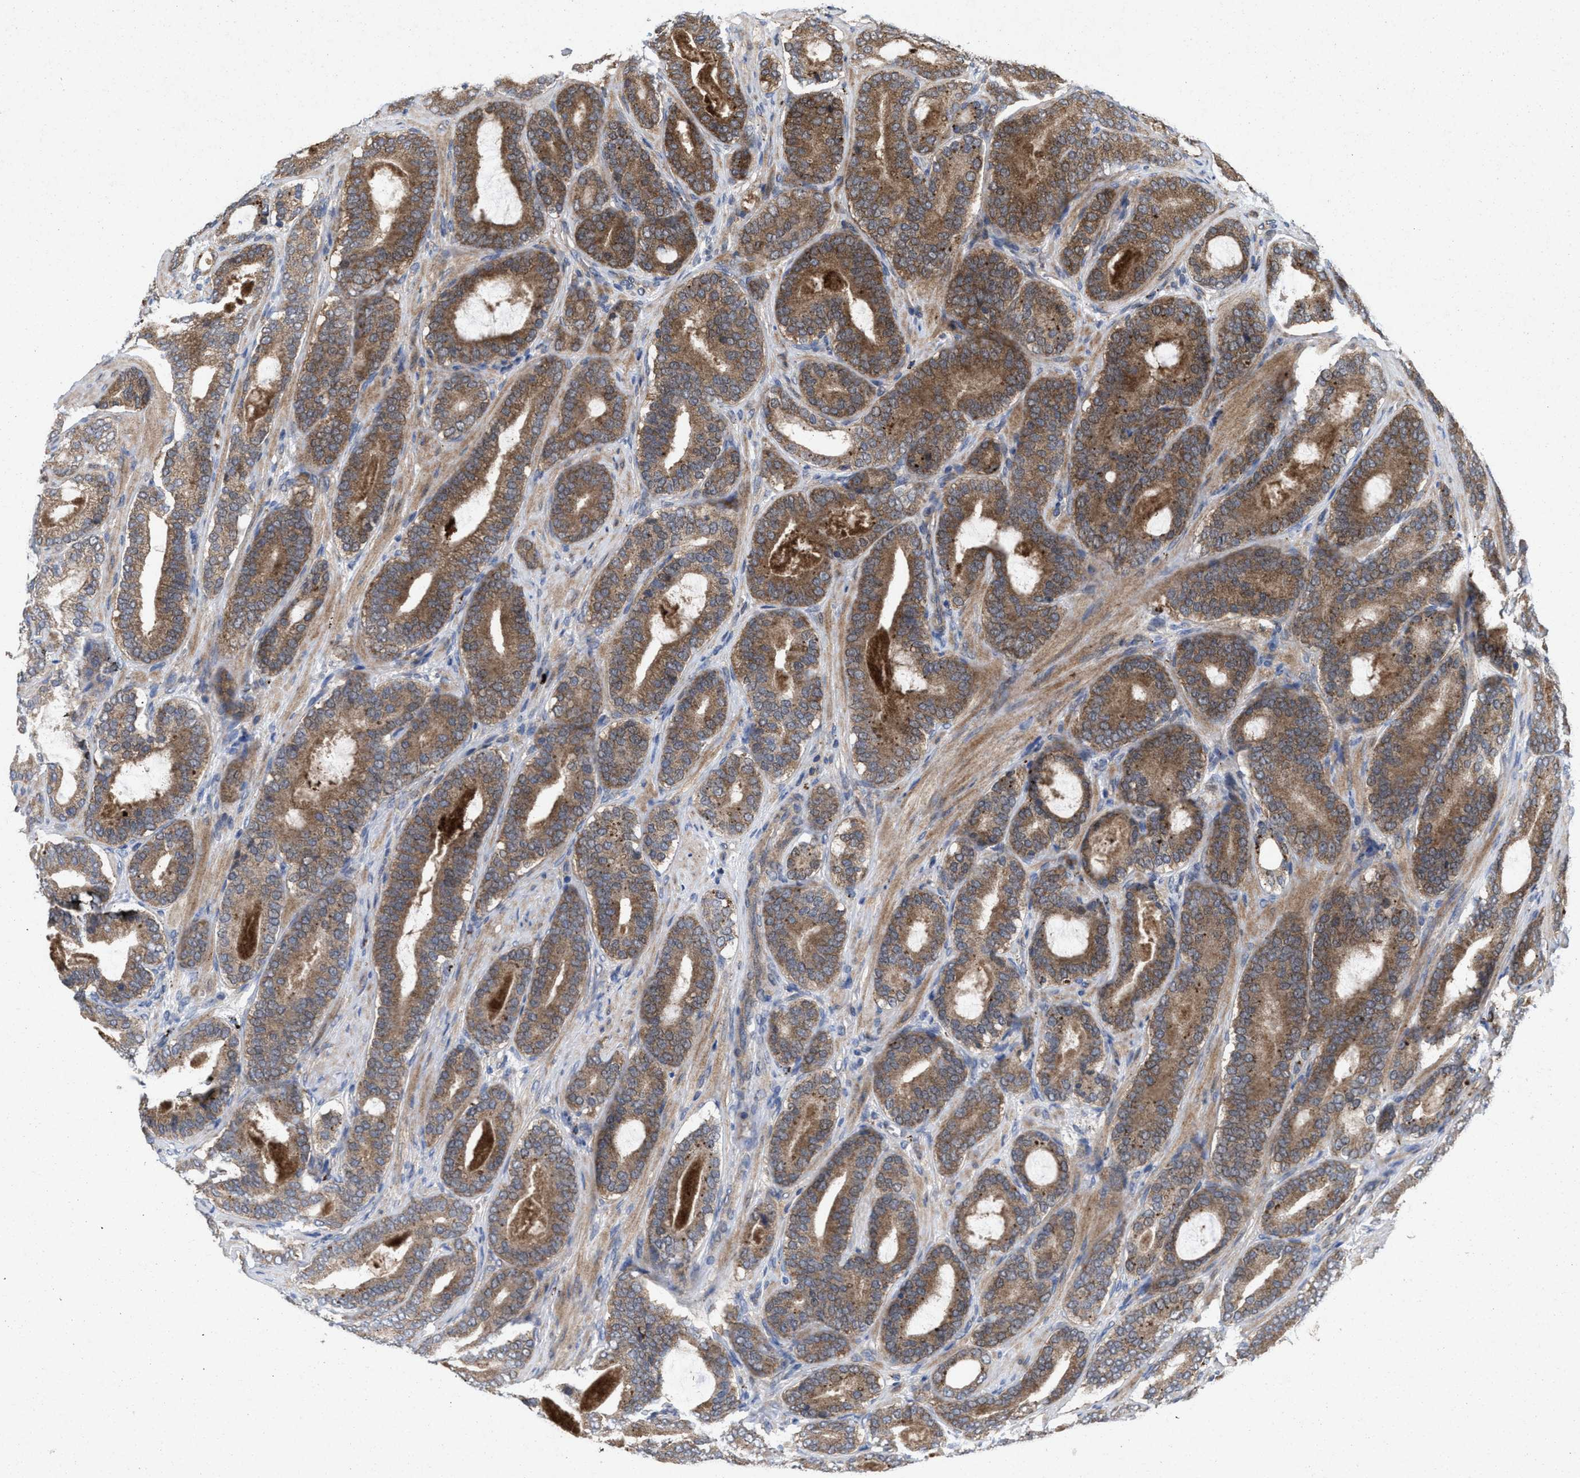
{"staining": {"intensity": "moderate", "quantity": ">75%", "location": "cytoplasmic/membranous"}, "tissue": "prostate cancer", "cell_type": "Tumor cells", "image_type": "cancer", "snomed": [{"axis": "morphology", "description": "Adenocarcinoma, High grade"}, {"axis": "topography", "description": "Prostate"}], "caption": "Brown immunohistochemical staining in prostate cancer exhibits moderate cytoplasmic/membranous positivity in approximately >75% of tumor cells.", "gene": "MSI2", "patient": {"sex": "male", "age": 60}}